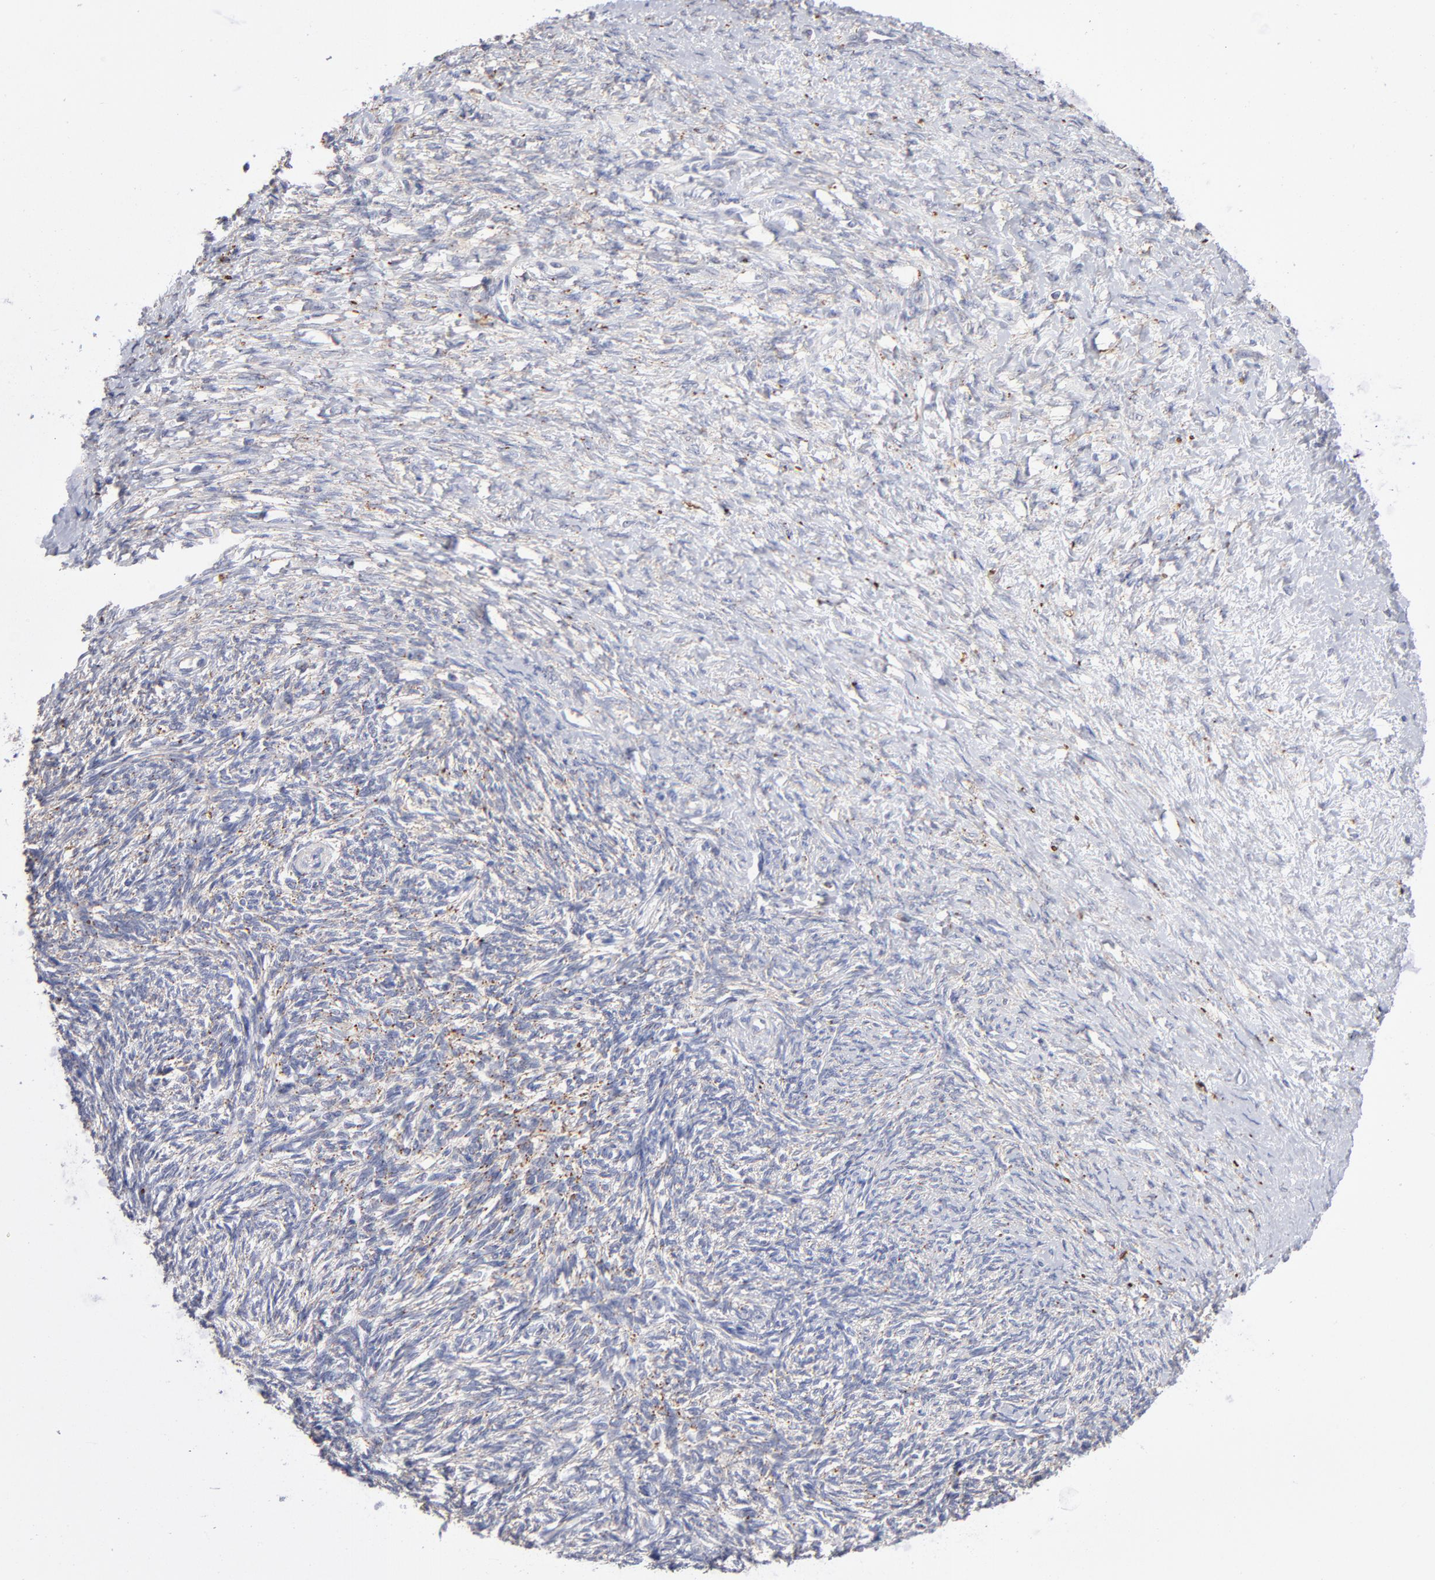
{"staining": {"intensity": "weak", "quantity": "25%-75%", "location": "cytoplasmic/membranous"}, "tissue": "ovarian cancer", "cell_type": "Tumor cells", "image_type": "cancer", "snomed": [{"axis": "morphology", "description": "Normal tissue, NOS"}, {"axis": "morphology", "description": "Cystadenocarcinoma, serous, NOS"}, {"axis": "topography", "description": "Ovary"}], "caption": "DAB immunohistochemical staining of human ovarian cancer shows weak cytoplasmic/membranous protein expression in about 25%-75% of tumor cells. The staining was performed using DAB (3,3'-diaminobenzidine) to visualize the protein expression in brown, while the nuclei were stained in blue with hematoxylin (Magnification: 20x).", "gene": "RRAGB", "patient": {"sex": "female", "age": 62}}